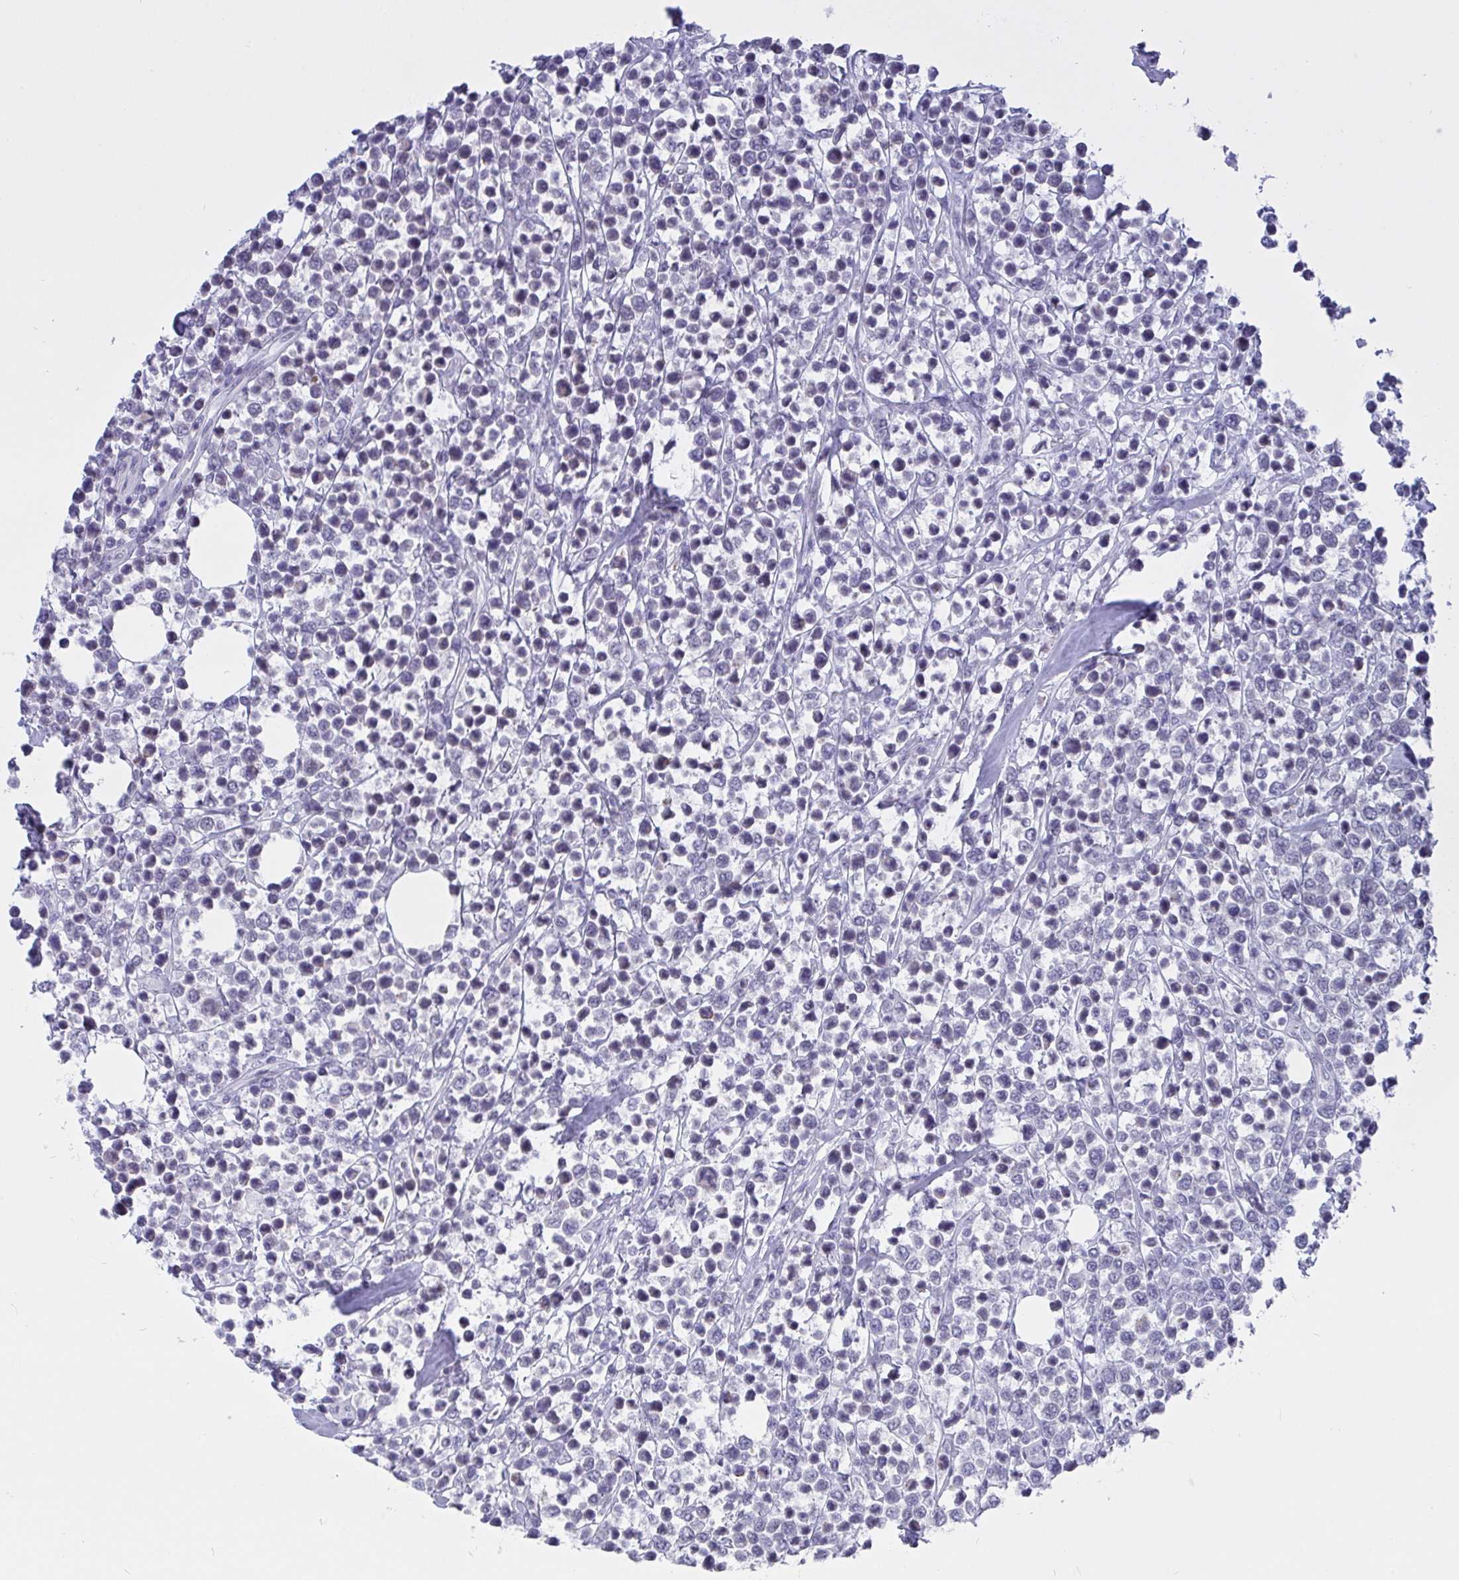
{"staining": {"intensity": "negative", "quantity": "none", "location": "none"}, "tissue": "lymphoma", "cell_type": "Tumor cells", "image_type": "cancer", "snomed": [{"axis": "morphology", "description": "Malignant lymphoma, non-Hodgkin's type, Low grade"}, {"axis": "topography", "description": "Lymph node"}], "caption": "Tumor cells show no significant protein positivity in lymphoma.", "gene": "FBXL22", "patient": {"sex": "male", "age": 60}}